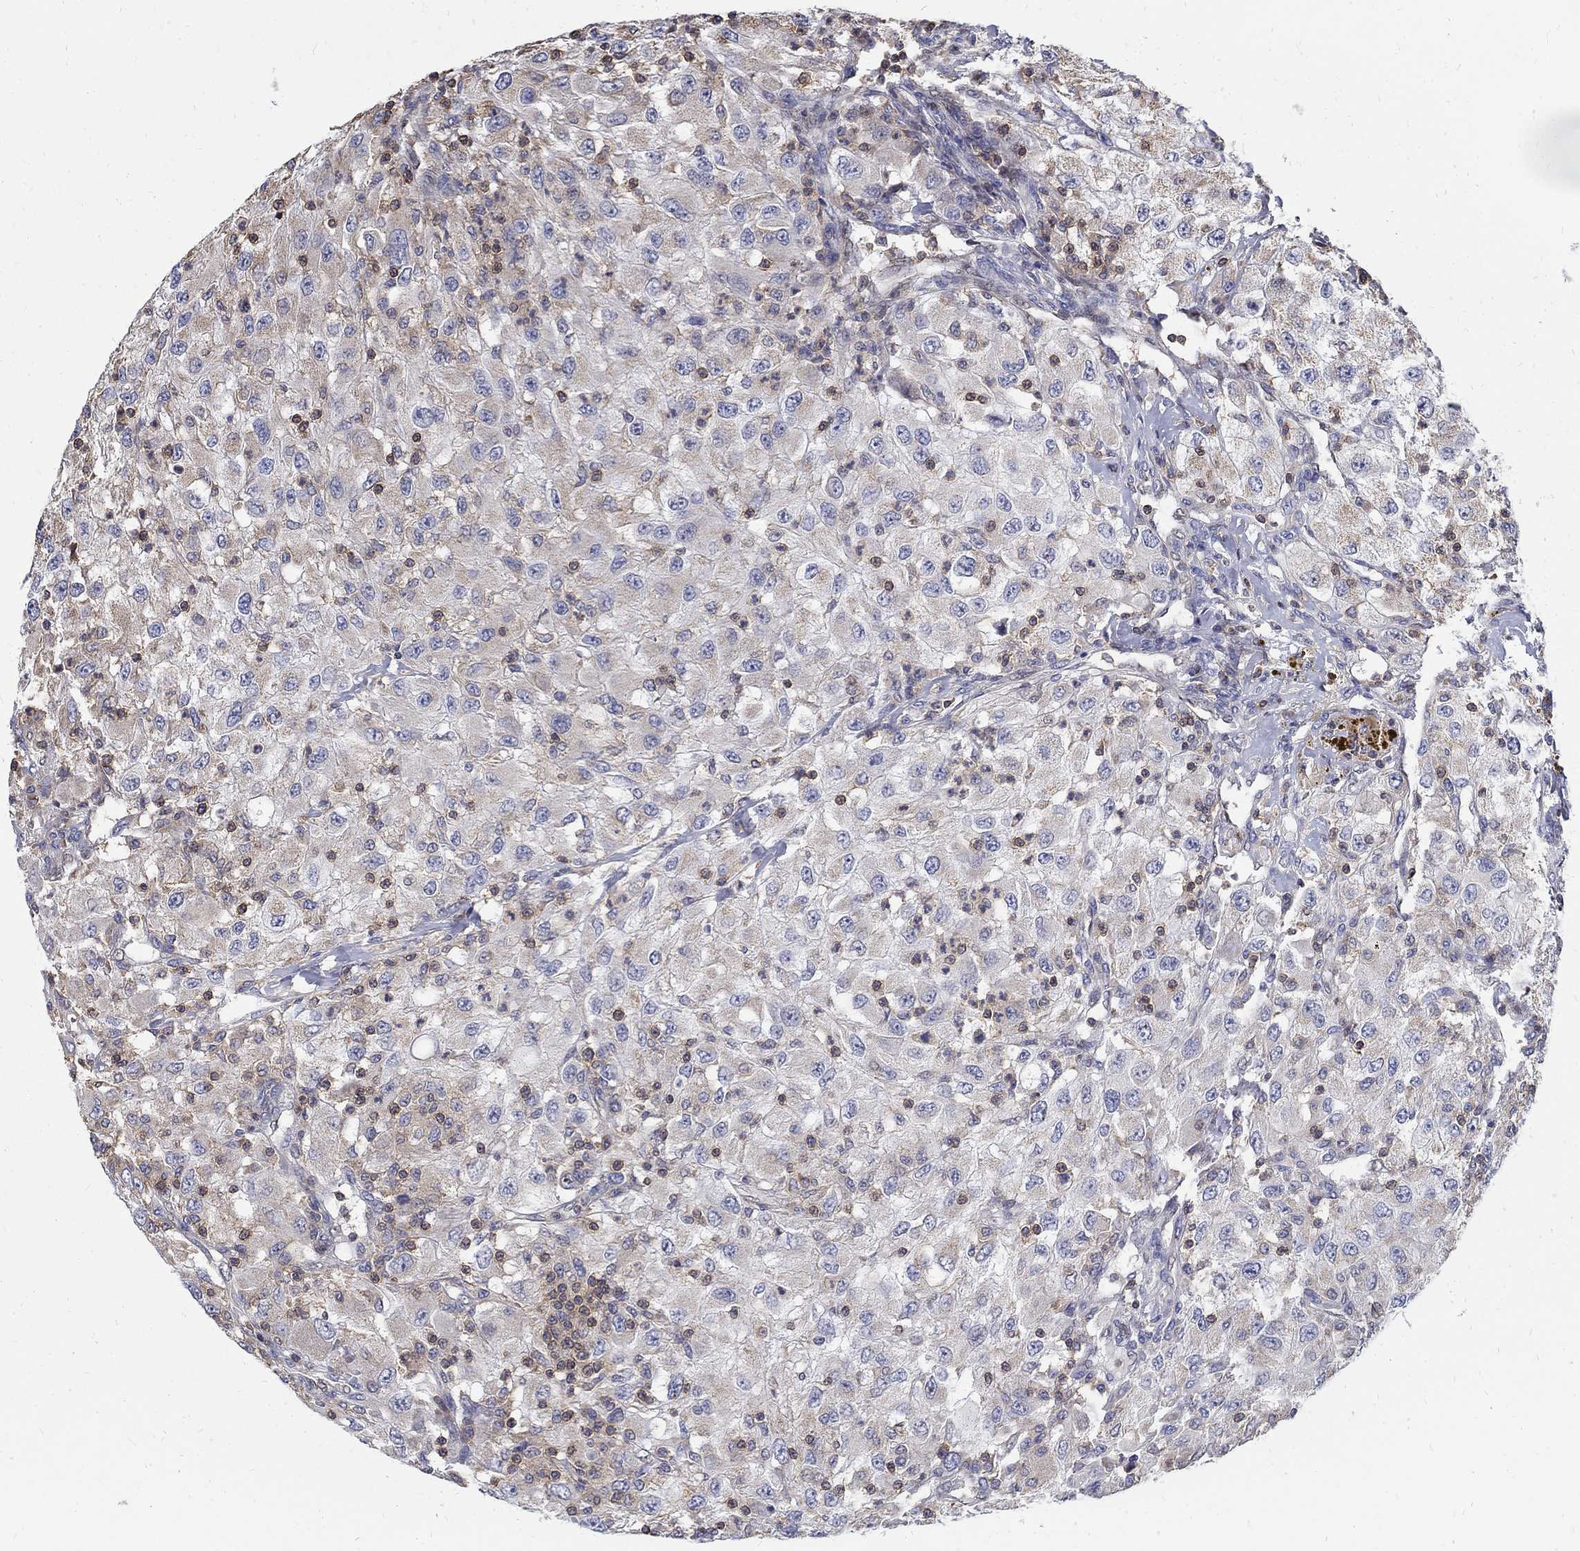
{"staining": {"intensity": "weak", "quantity": "25%-75%", "location": "cytoplasmic/membranous"}, "tissue": "renal cancer", "cell_type": "Tumor cells", "image_type": "cancer", "snomed": [{"axis": "morphology", "description": "Adenocarcinoma, NOS"}, {"axis": "topography", "description": "Kidney"}], "caption": "Tumor cells demonstrate weak cytoplasmic/membranous staining in about 25%-75% of cells in renal cancer.", "gene": "AGAP2", "patient": {"sex": "female", "age": 67}}